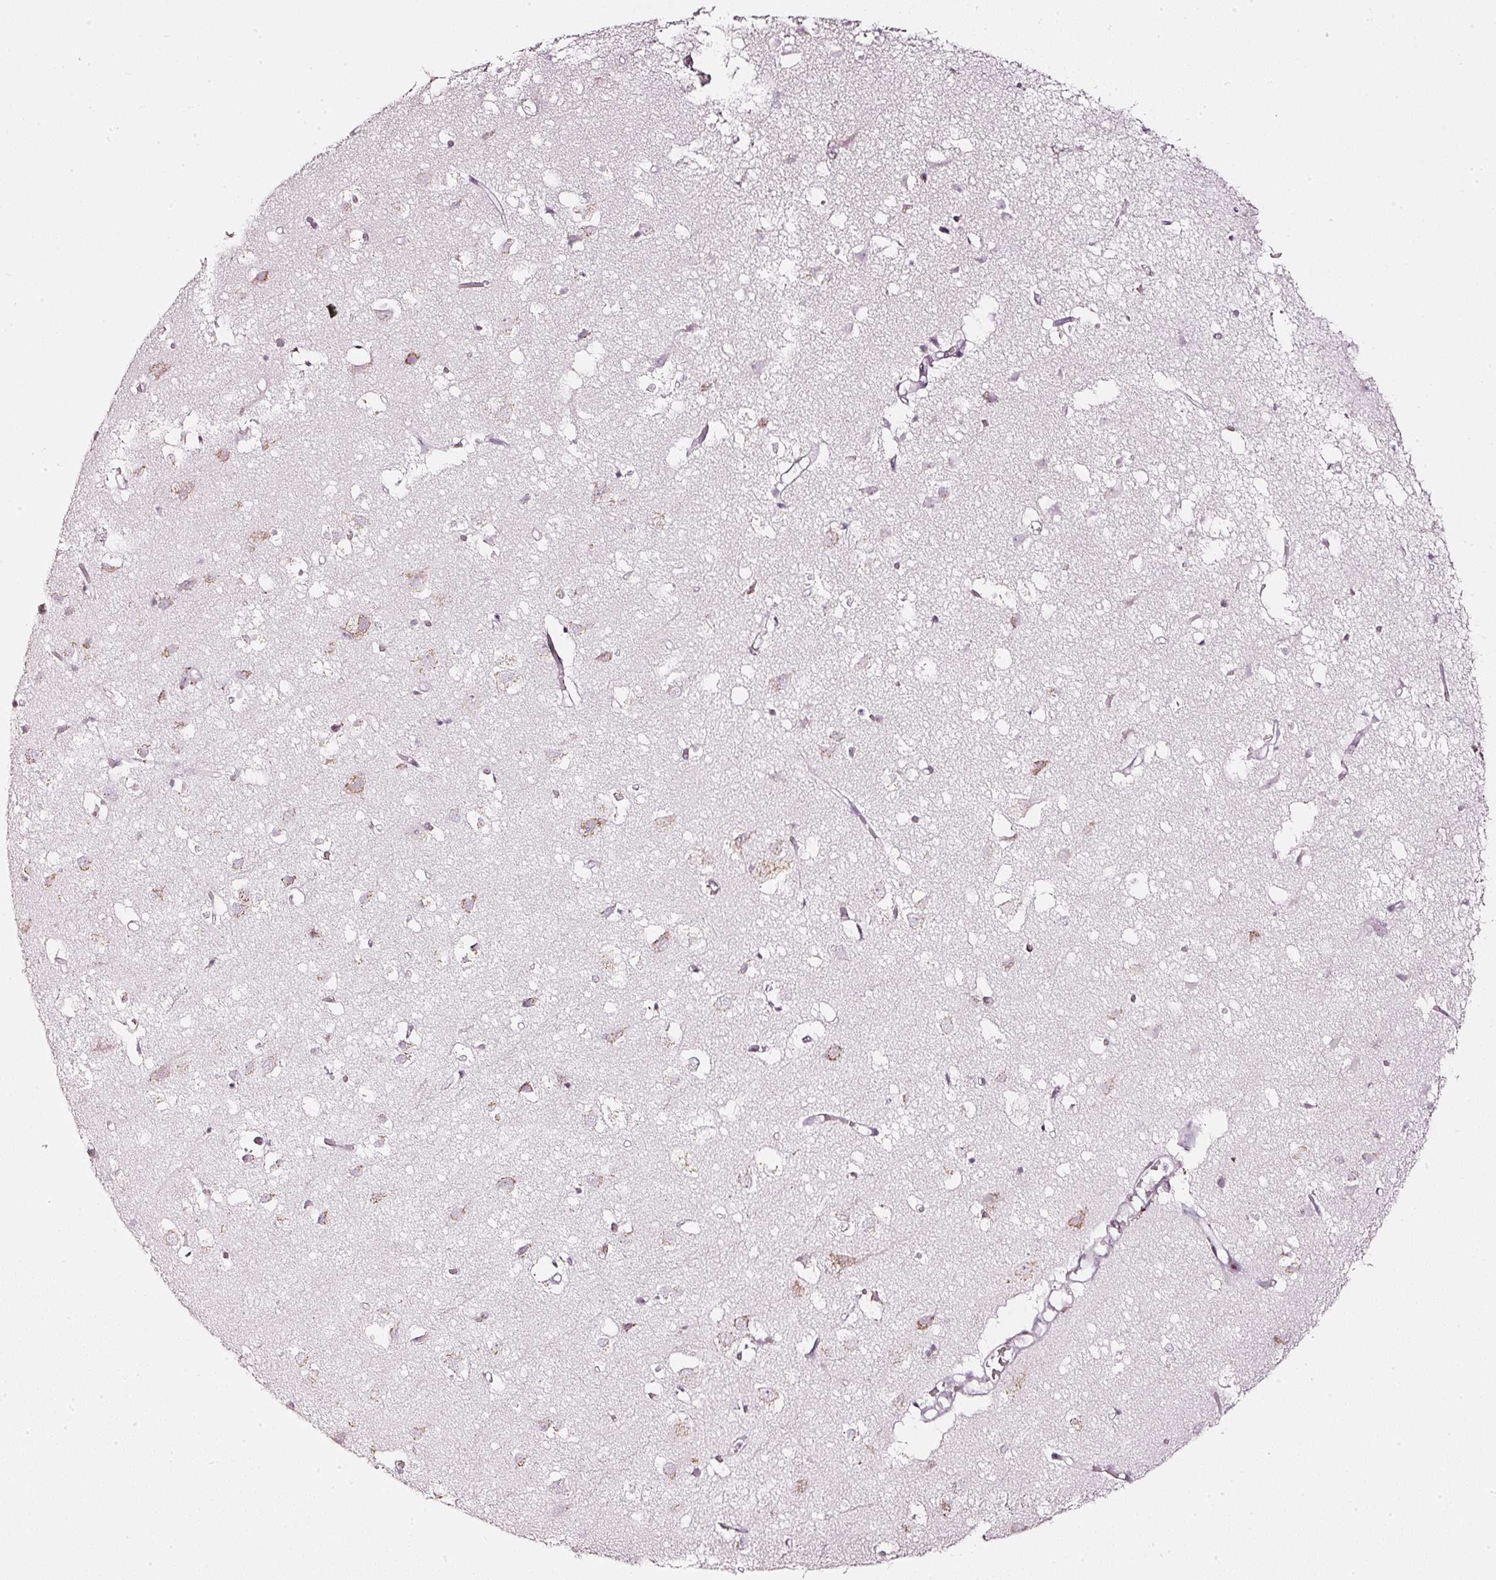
{"staining": {"intensity": "negative", "quantity": "none", "location": "none"}, "tissue": "cerebral cortex", "cell_type": "Endothelial cells", "image_type": "normal", "snomed": [{"axis": "morphology", "description": "Normal tissue, NOS"}, {"axis": "topography", "description": "Cerebral cortex"}], "caption": "Immunohistochemical staining of unremarkable cerebral cortex reveals no significant expression in endothelial cells. The staining was performed using DAB to visualize the protein expression in brown, while the nuclei were stained in blue with hematoxylin (Magnification: 20x).", "gene": "SDF4", "patient": {"sex": "male", "age": 70}}